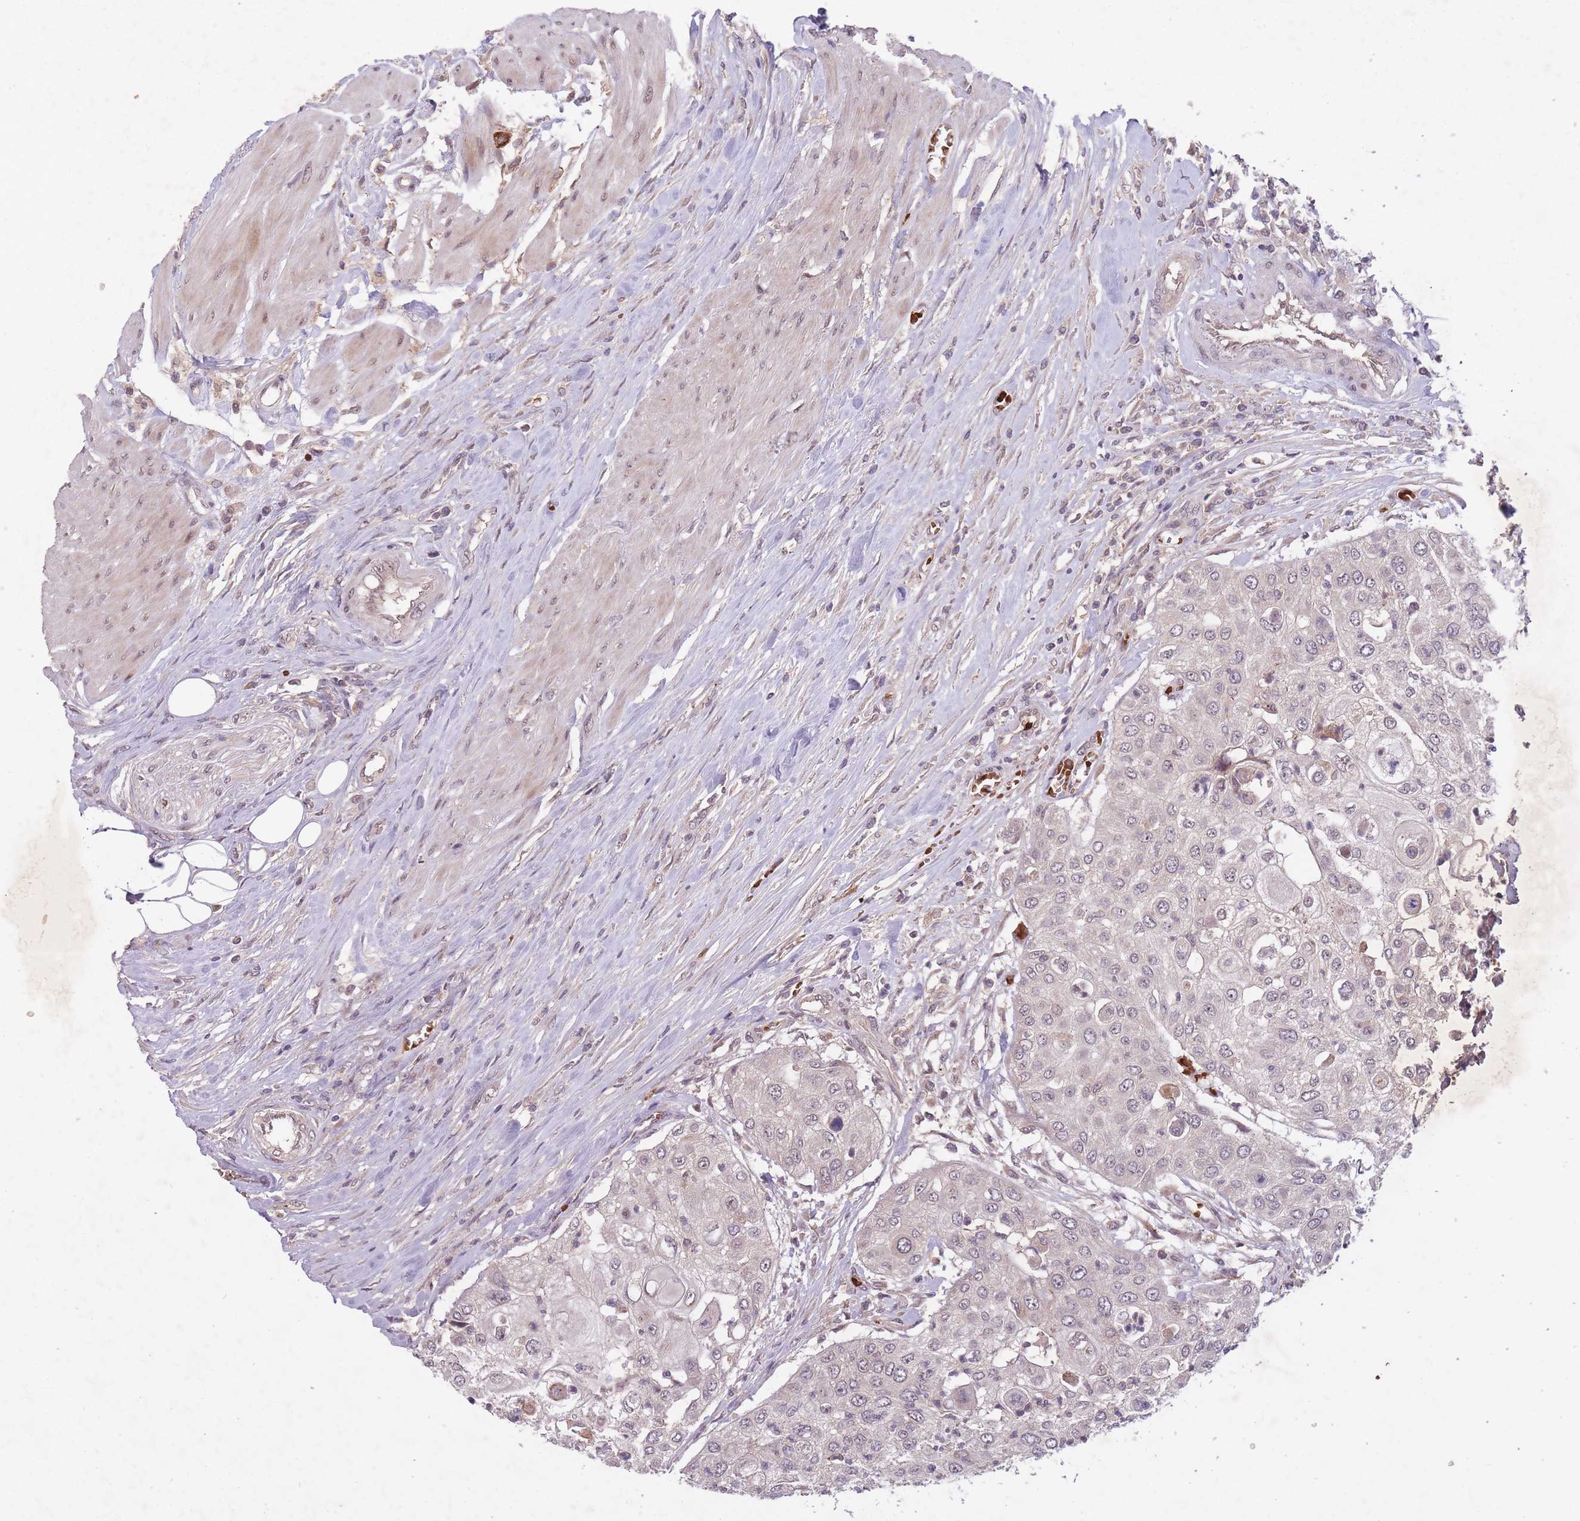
{"staining": {"intensity": "negative", "quantity": "none", "location": "none"}, "tissue": "urothelial cancer", "cell_type": "Tumor cells", "image_type": "cancer", "snomed": [{"axis": "morphology", "description": "Urothelial carcinoma, High grade"}, {"axis": "topography", "description": "Urinary bladder"}], "caption": "DAB immunohistochemical staining of high-grade urothelial carcinoma demonstrates no significant positivity in tumor cells.", "gene": "SECTM1", "patient": {"sex": "female", "age": 79}}